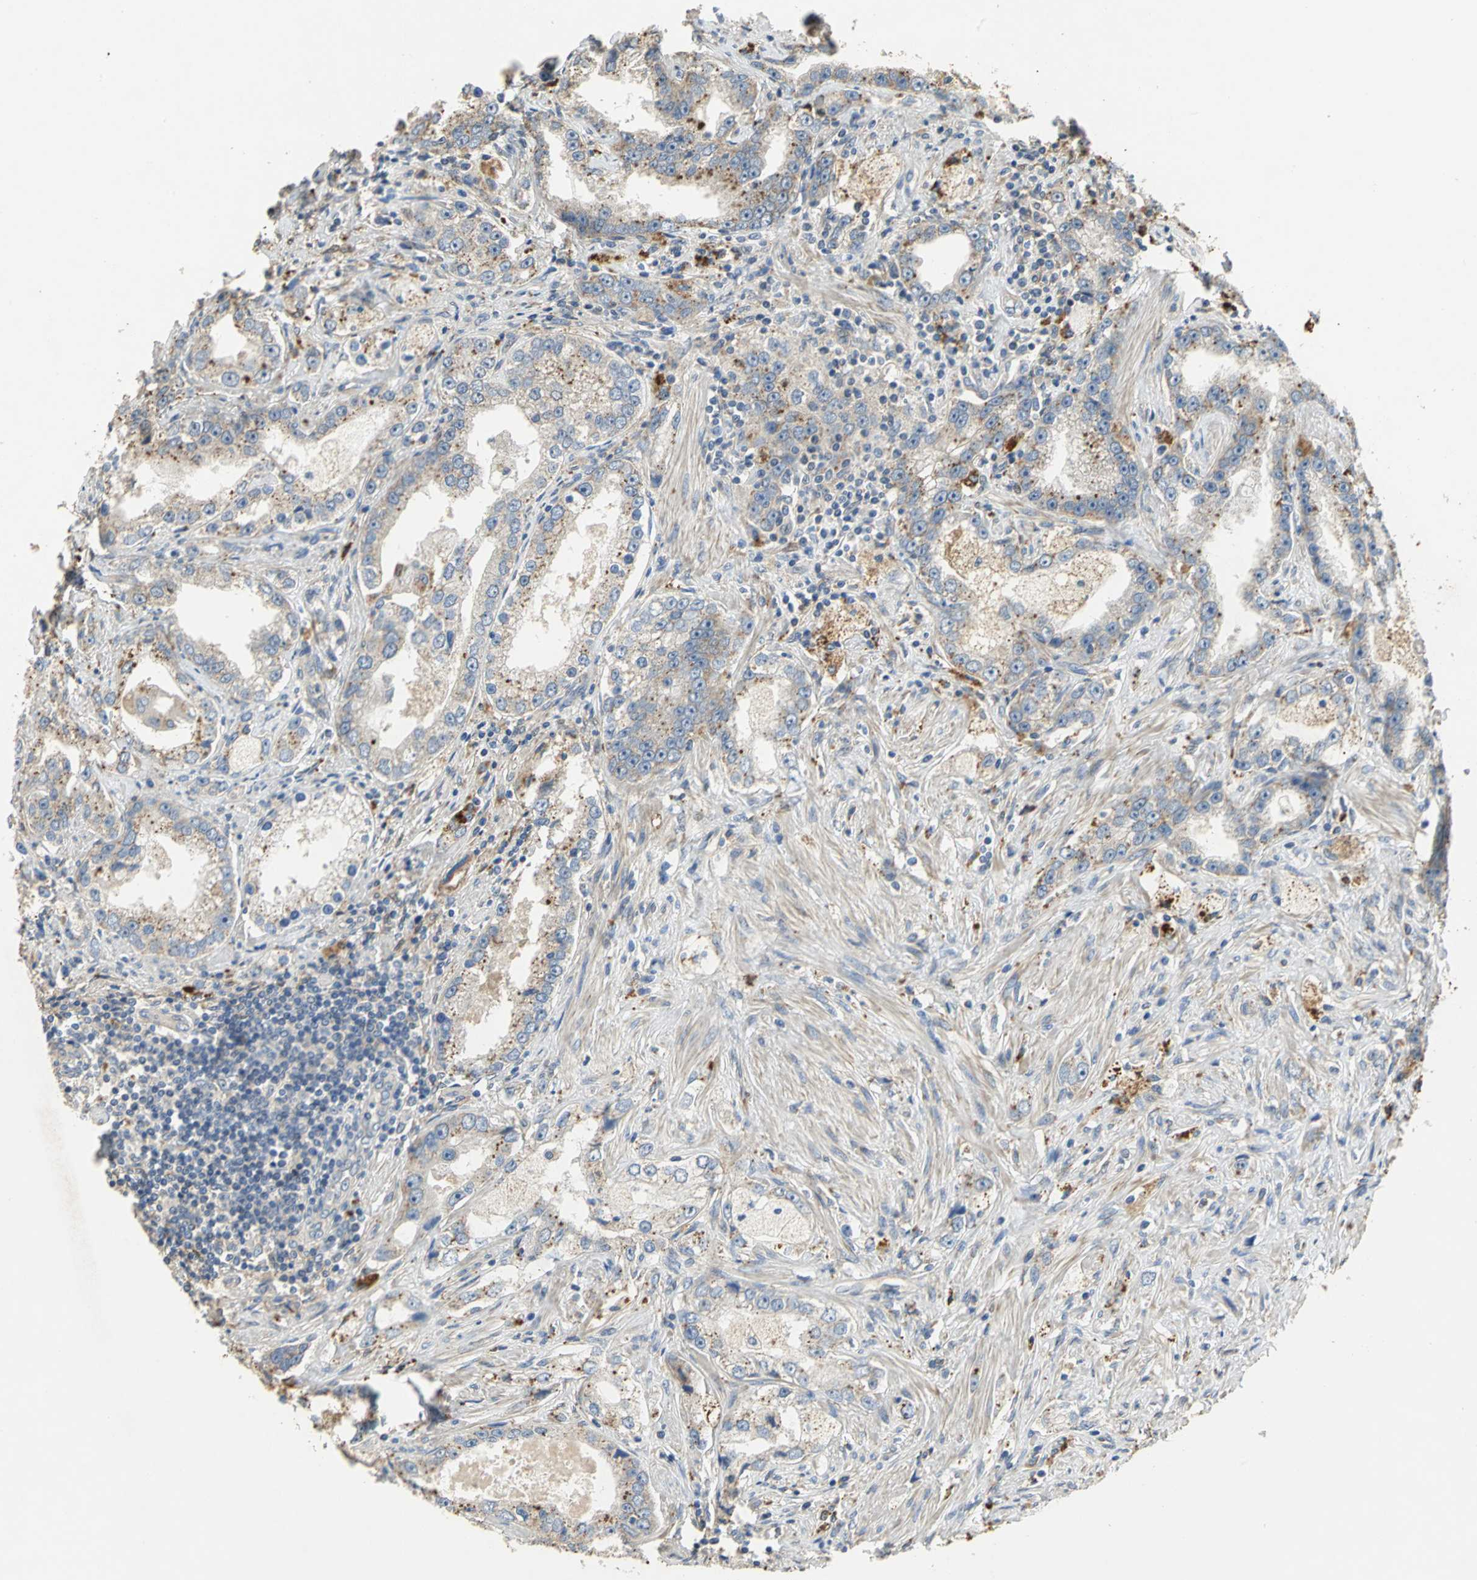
{"staining": {"intensity": "moderate", "quantity": "25%-75%", "location": "cytoplasmic/membranous"}, "tissue": "prostate cancer", "cell_type": "Tumor cells", "image_type": "cancer", "snomed": [{"axis": "morphology", "description": "Adenocarcinoma, High grade"}, {"axis": "topography", "description": "Prostate"}], "caption": "Moderate cytoplasmic/membranous staining for a protein is appreciated in about 25%-75% of tumor cells of prostate cancer using immunohistochemistry (IHC).", "gene": "IL17RB", "patient": {"sex": "male", "age": 63}}